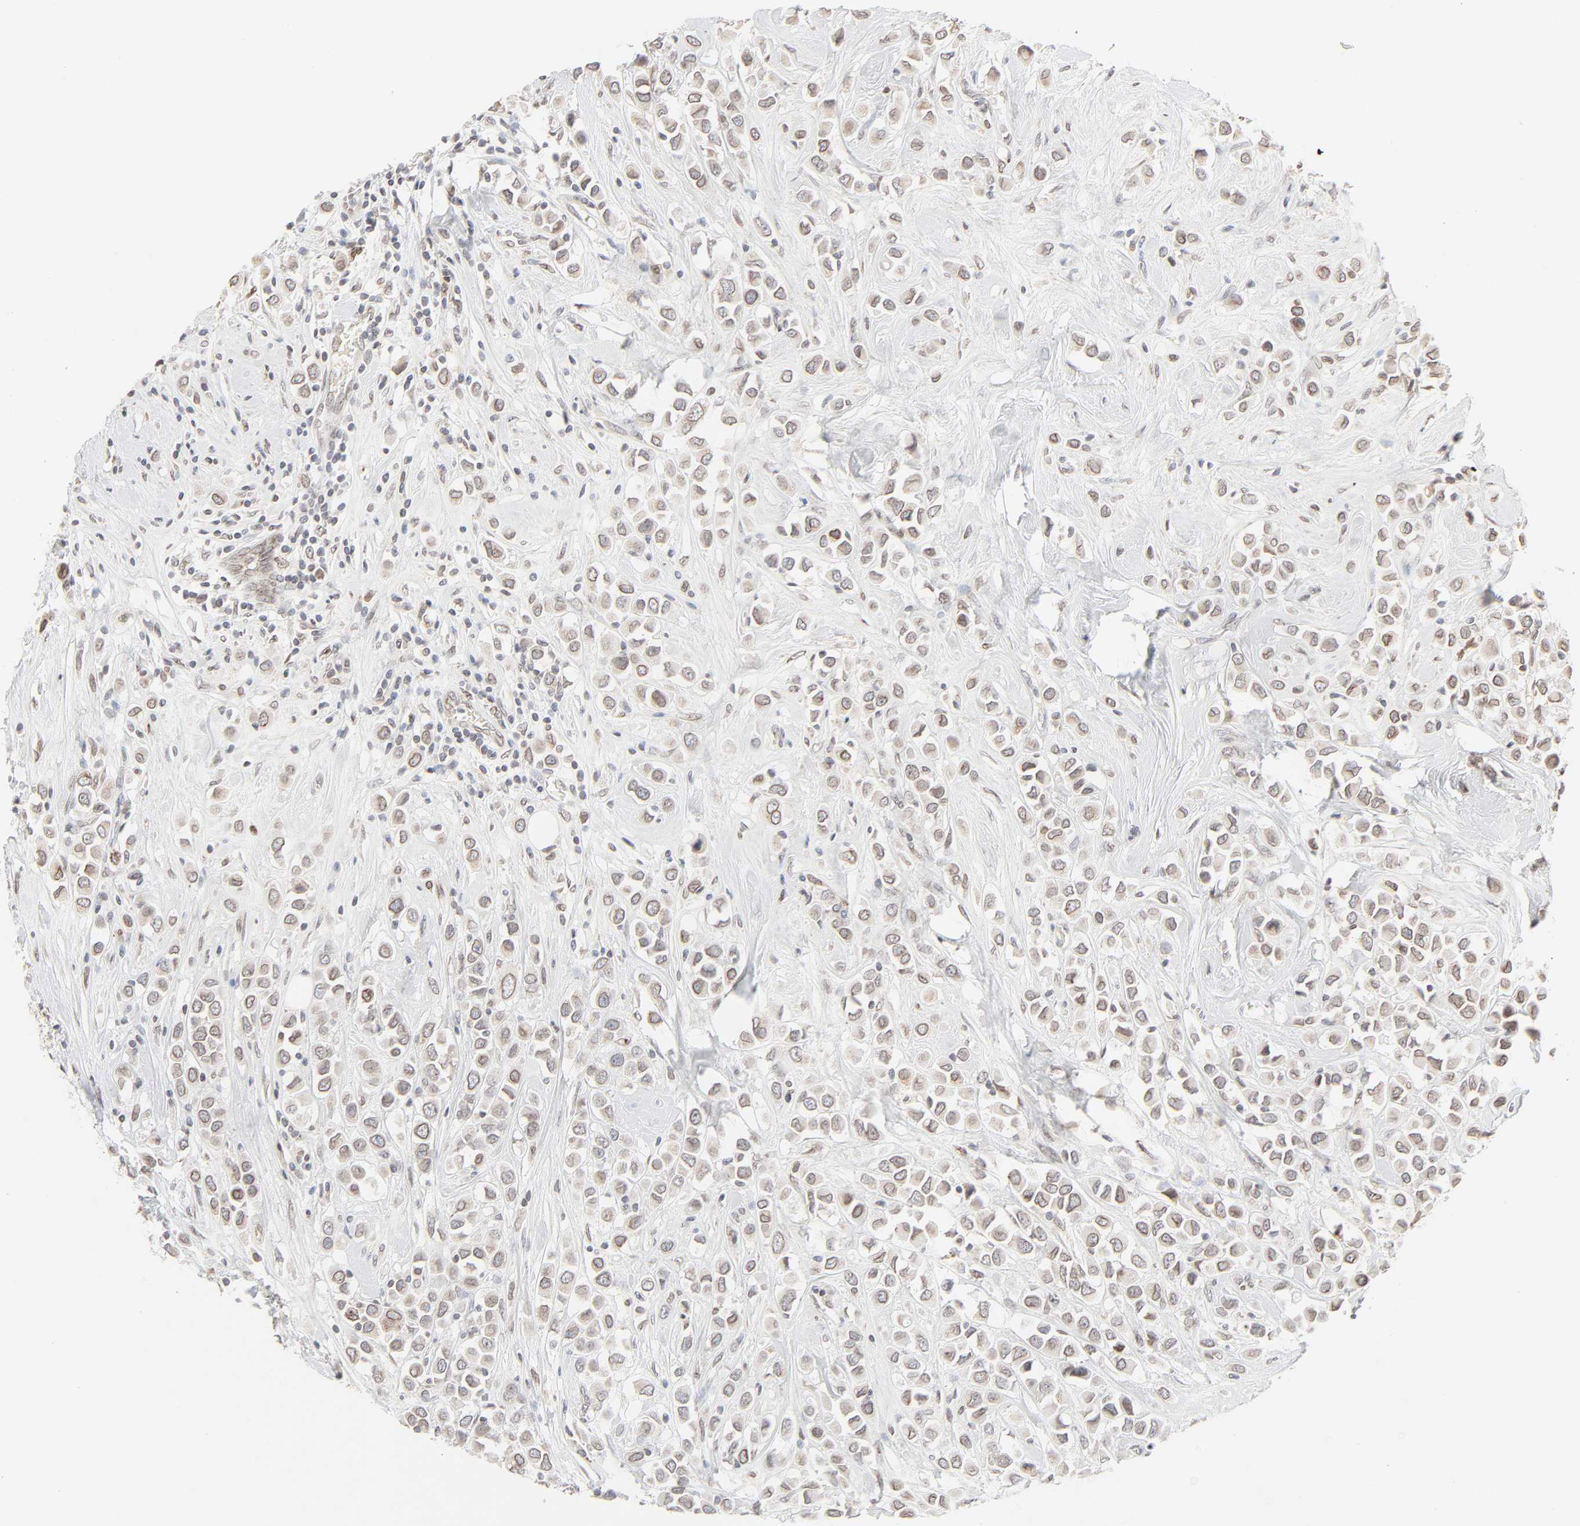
{"staining": {"intensity": "weak", "quantity": "25%-75%", "location": "cytoplasmic/membranous,nuclear"}, "tissue": "breast cancer", "cell_type": "Tumor cells", "image_type": "cancer", "snomed": [{"axis": "morphology", "description": "Duct carcinoma"}, {"axis": "topography", "description": "Breast"}], "caption": "Immunohistochemistry (IHC) histopathology image of human infiltrating ductal carcinoma (breast) stained for a protein (brown), which reveals low levels of weak cytoplasmic/membranous and nuclear staining in about 25%-75% of tumor cells.", "gene": "MAD1L1", "patient": {"sex": "female", "age": 61}}